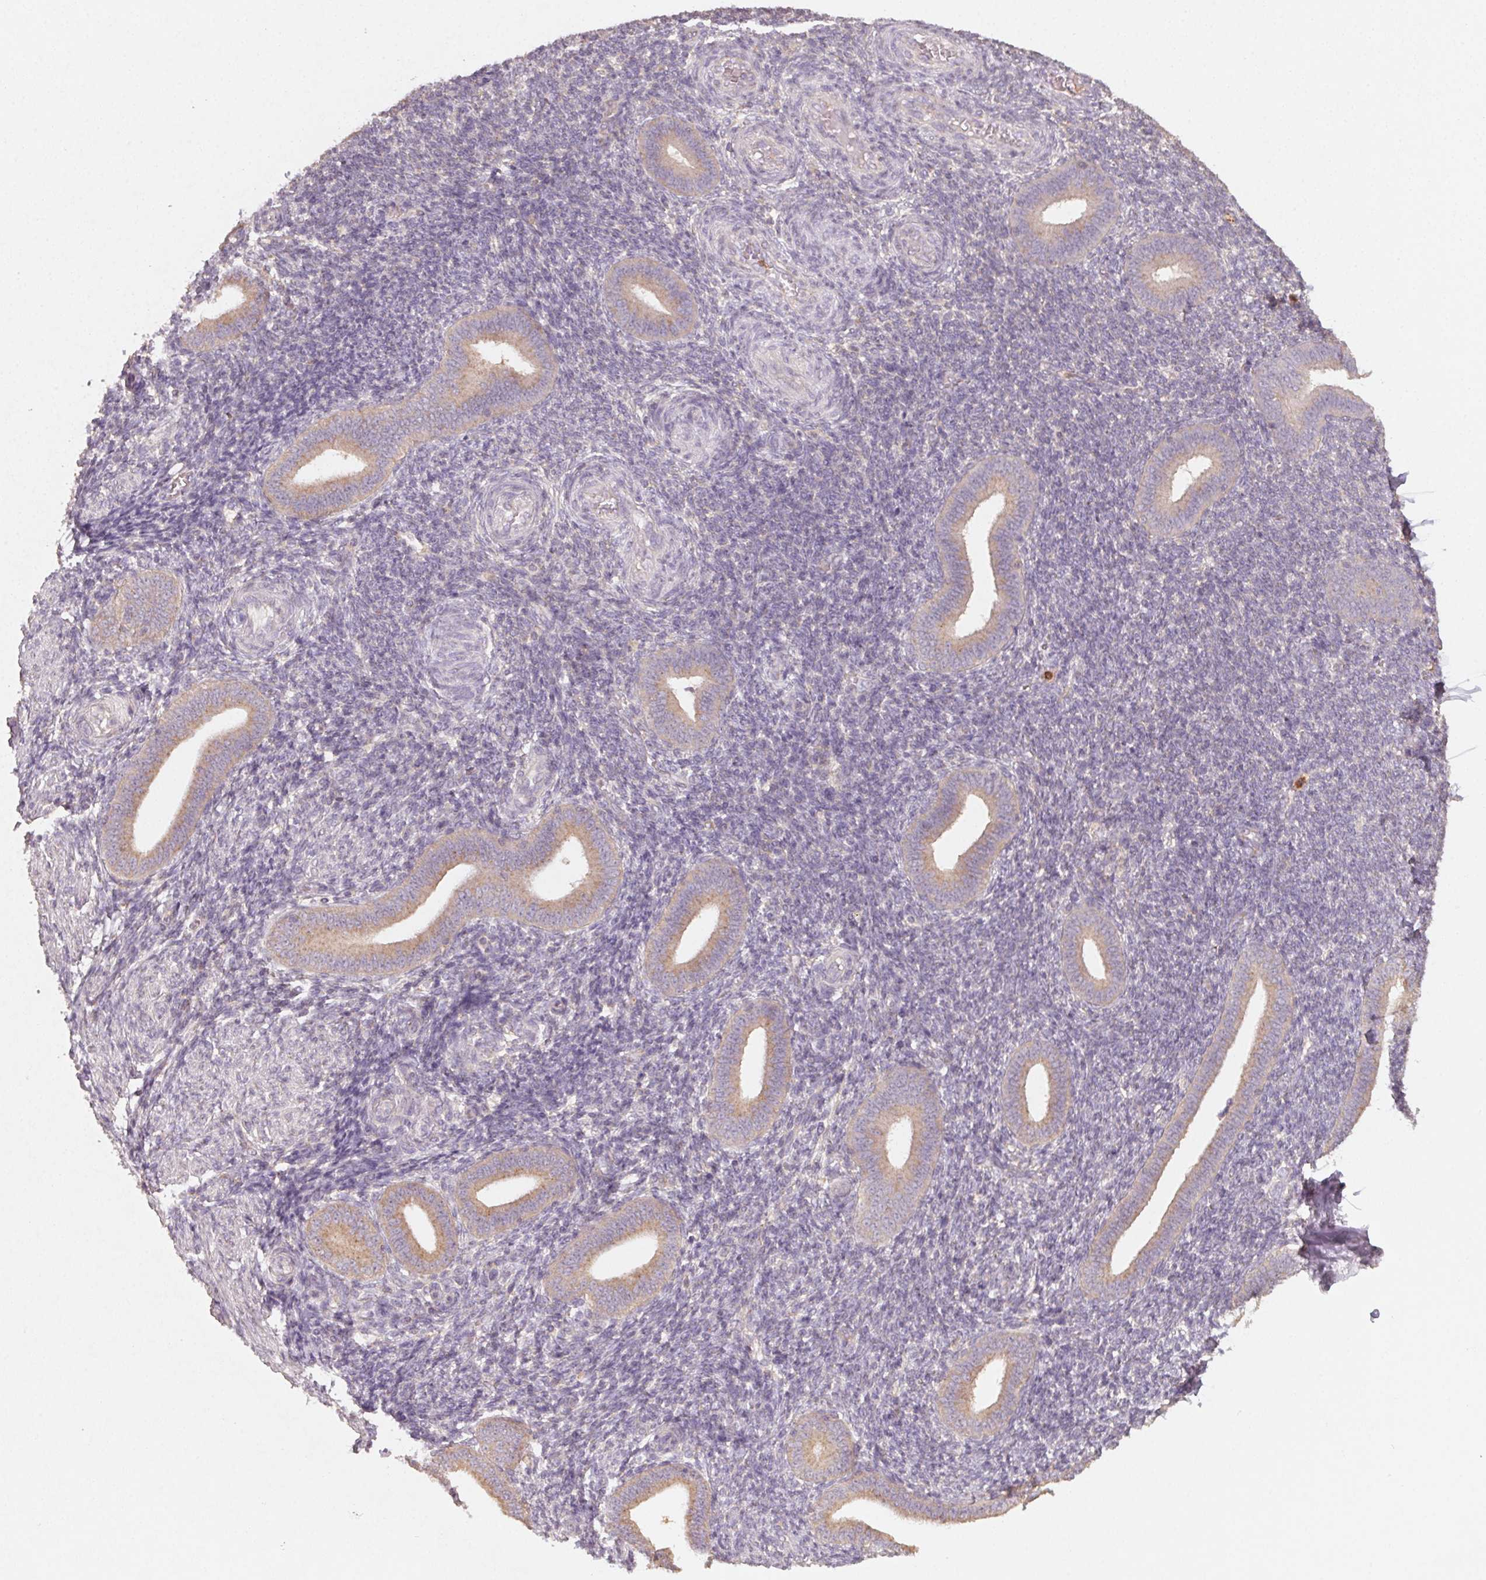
{"staining": {"intensity": "negative", "quantity": "none", "location": "none"}, "tissue": "endometrium", "cell_type": "Cells in endometrial stroma", "image_type": "normal", "snomed": [{"axis": "morphology", "description": "Normal tissue, NOS"}, {"axis": "topography", "description": "Endometrium"}], "caption": "Micrograph shows no significant protein staining in cells in endometrial stroma of unremarkable endometrium.", "gene": "AP1S1", "patient": {"sex": "female", "age": 25}}